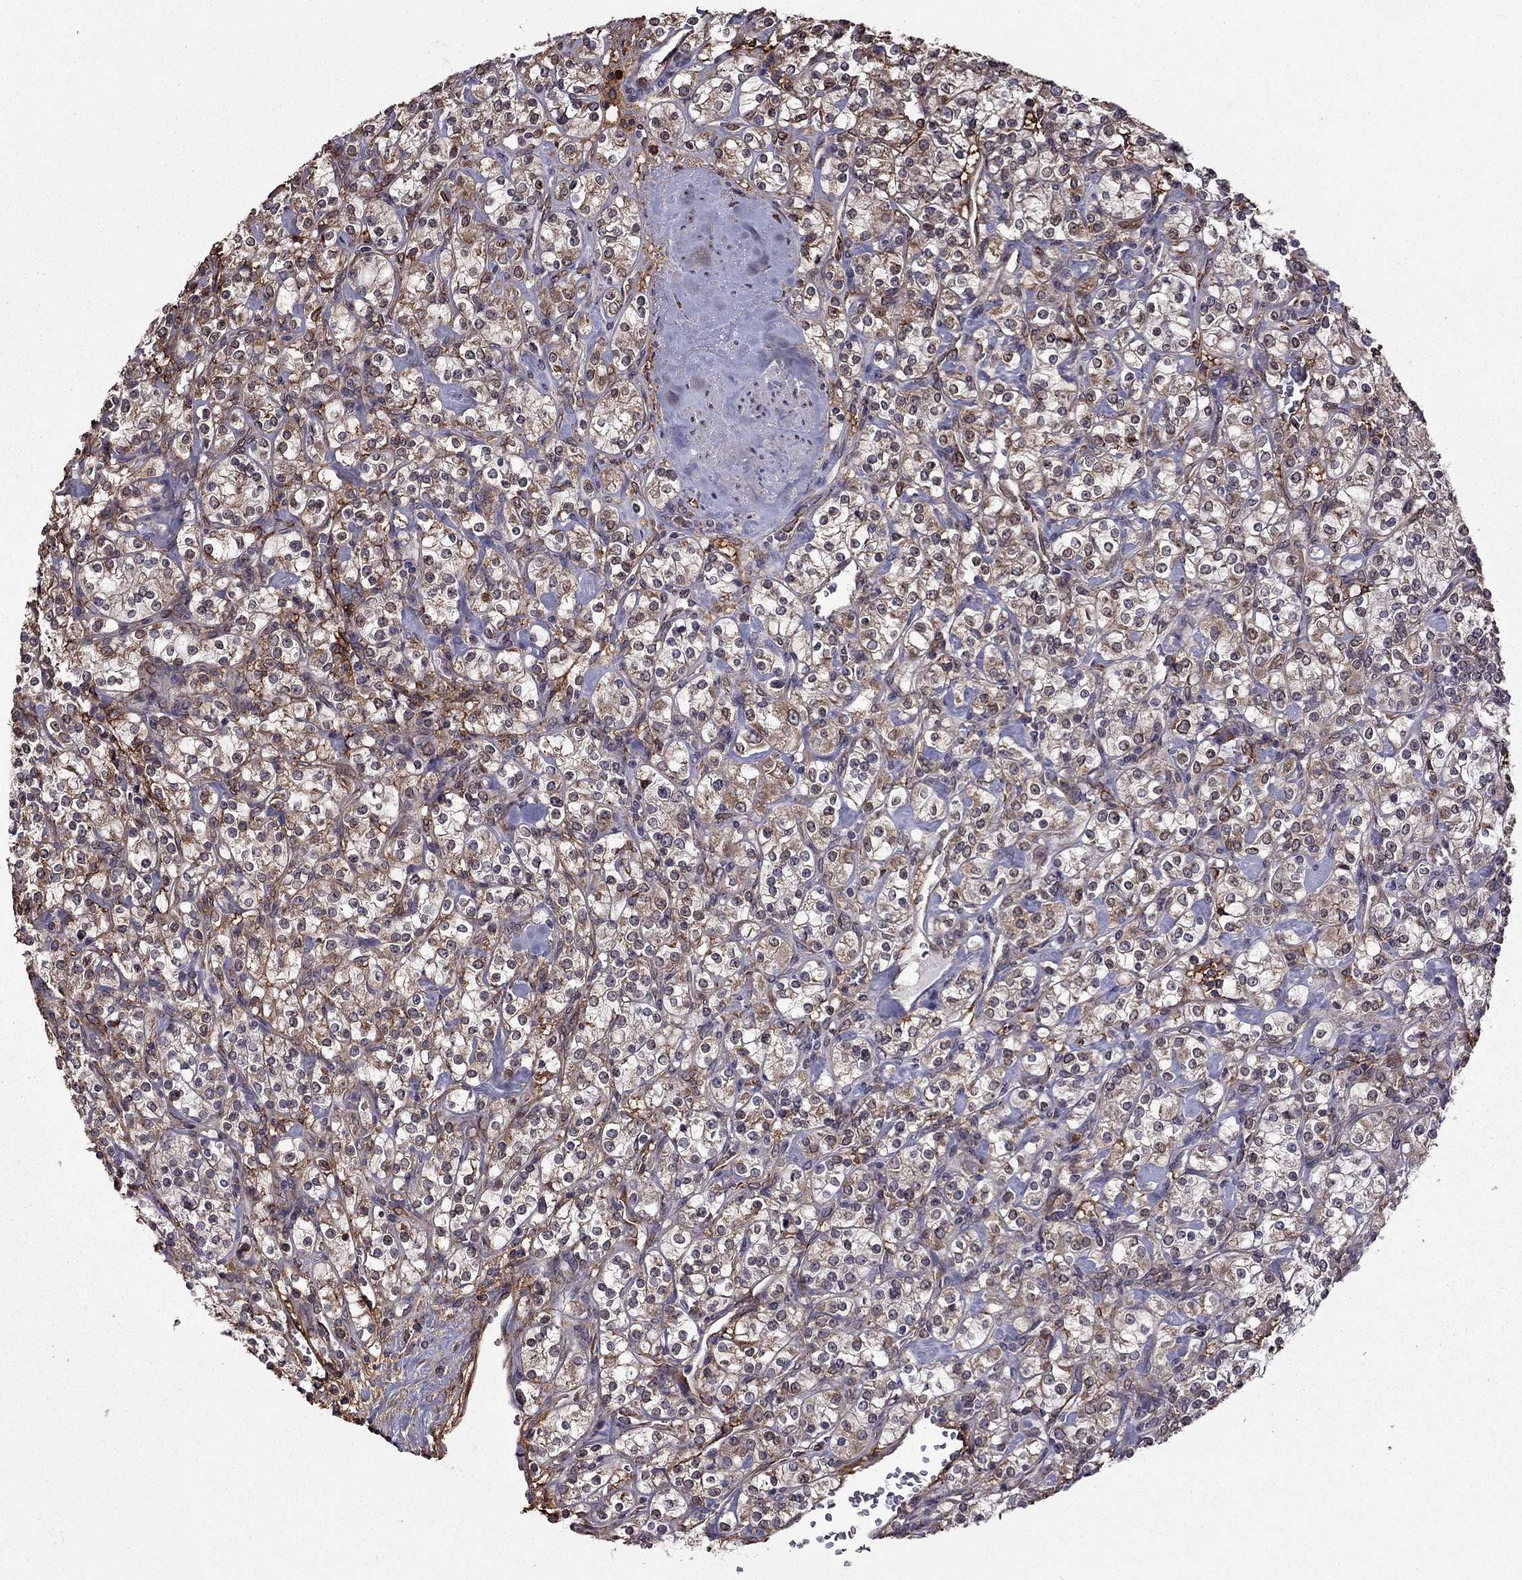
{"staining": {"intensity": "moderate", "quantity": ">75%", "location": "cytoplasmic/membranous"}, "tissue": "renal cancer", "cell_type": "Tumor cells", "image_type": "cancer", "snomed": [{"axis": "morphology", "description": "Adenocarcinoma, NOS"}, {"axis": "topography", "description": "Kidney"}], "caption": "Human renal adenocarcinoma stained with a brown dye shows moderate cytoplasmic/membranous positive positivity in approximately >75% of tumor cells.", "gene": "IKBIP", "patient": {"sex": "male", "age": 77}}